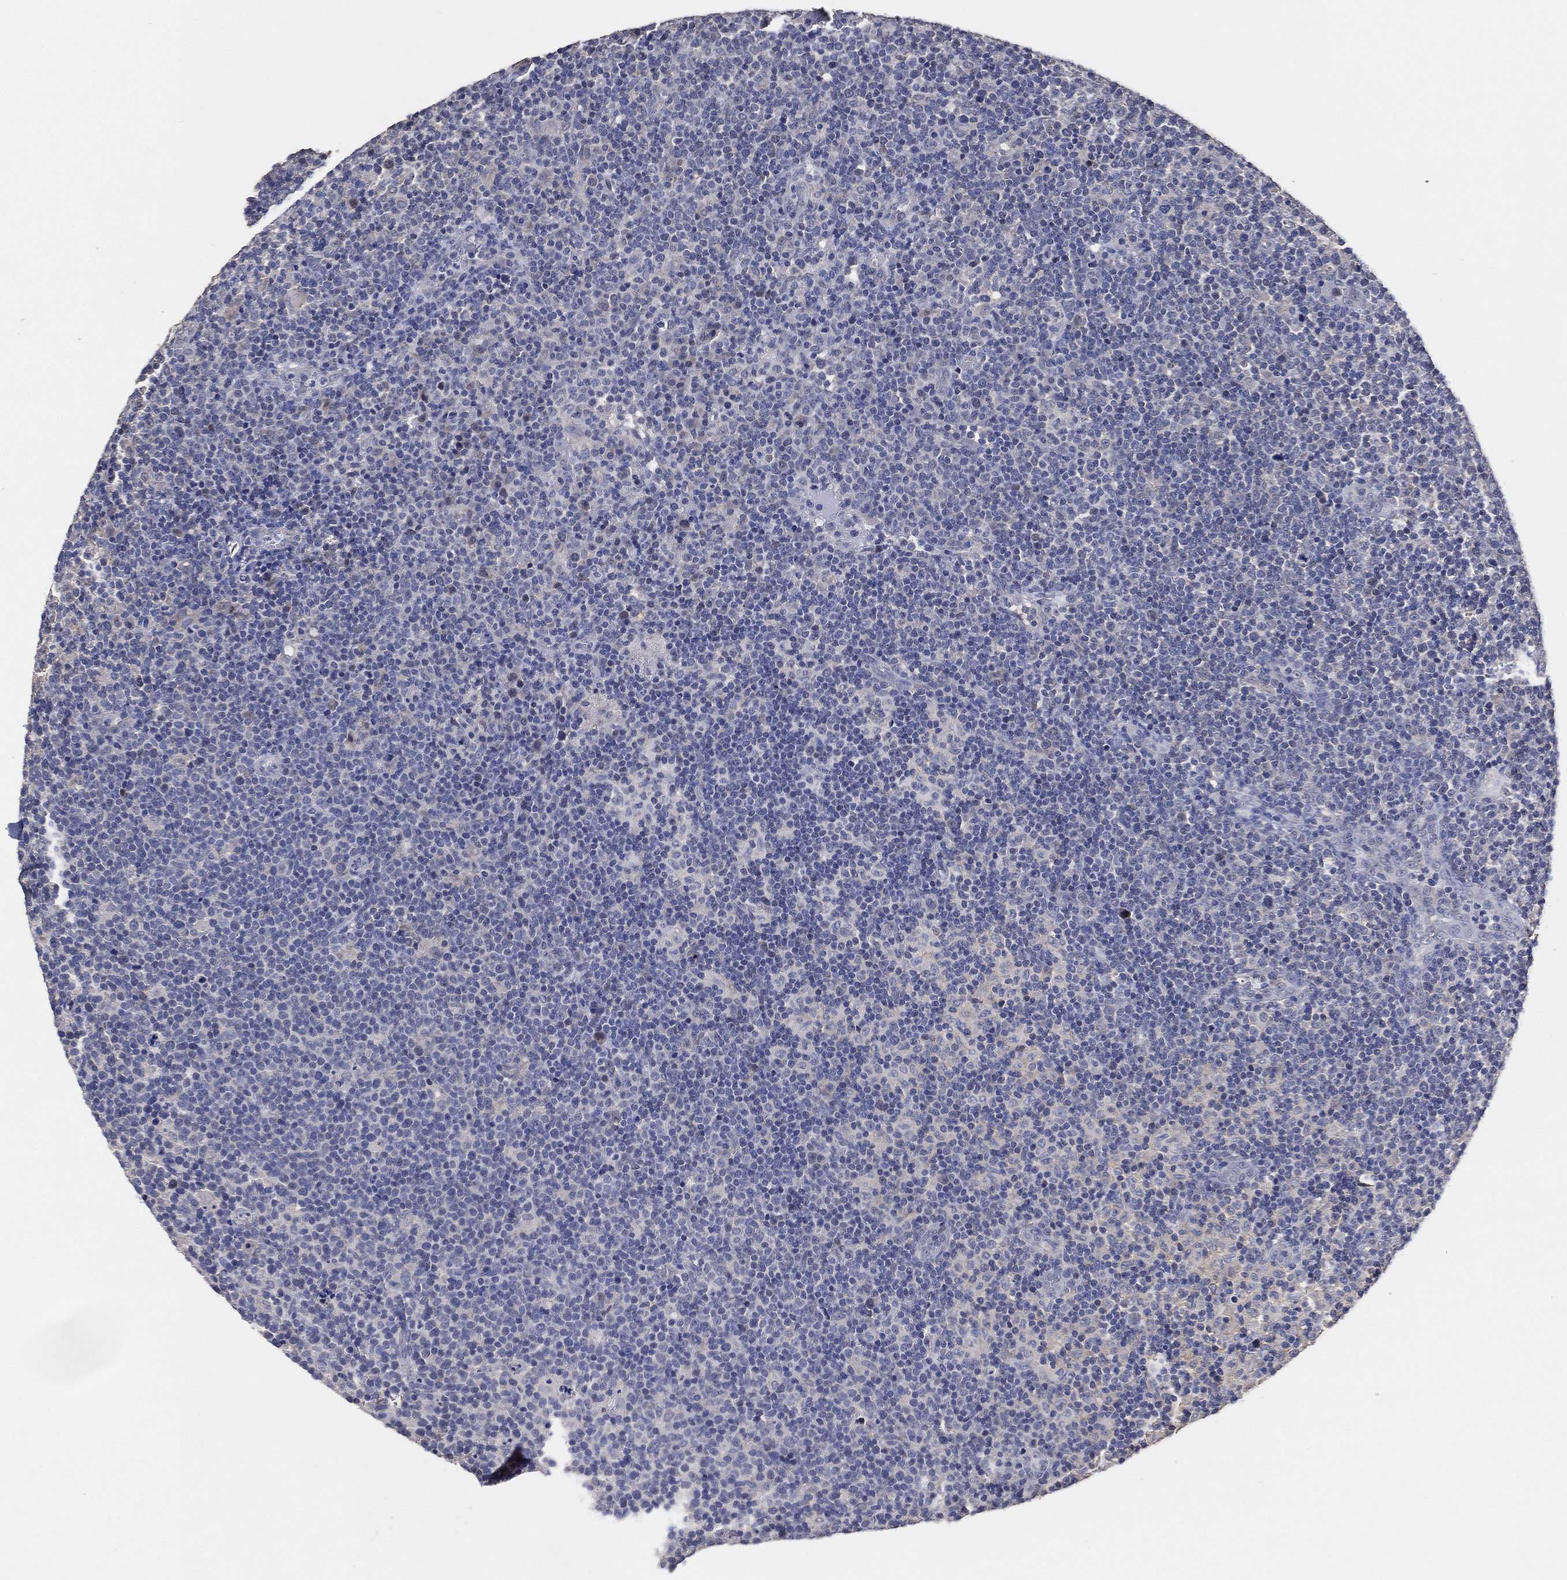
{"staining": {"intensity": "negative", "quantity": "none", "location": "none"}, "tissue": "lymphoma", "cell_type": "Tumor cells", "image_type": "cancer", "snomed": [{"axis": "morphology", "description": "Malignant lymphoma, non-Hodgkin's type, High grade"}, {"axis": "topography", "description": "Lymph node"}], "caption": "Tumor cells are negative for brown protein staining in high-grade malignant lymphoma, non-Hodgkin's type. (DAB immunohistochemistry with hematoxylin counter stain).", "gene": "KLK5", "patient": {"sex": "male", "age": 61}}